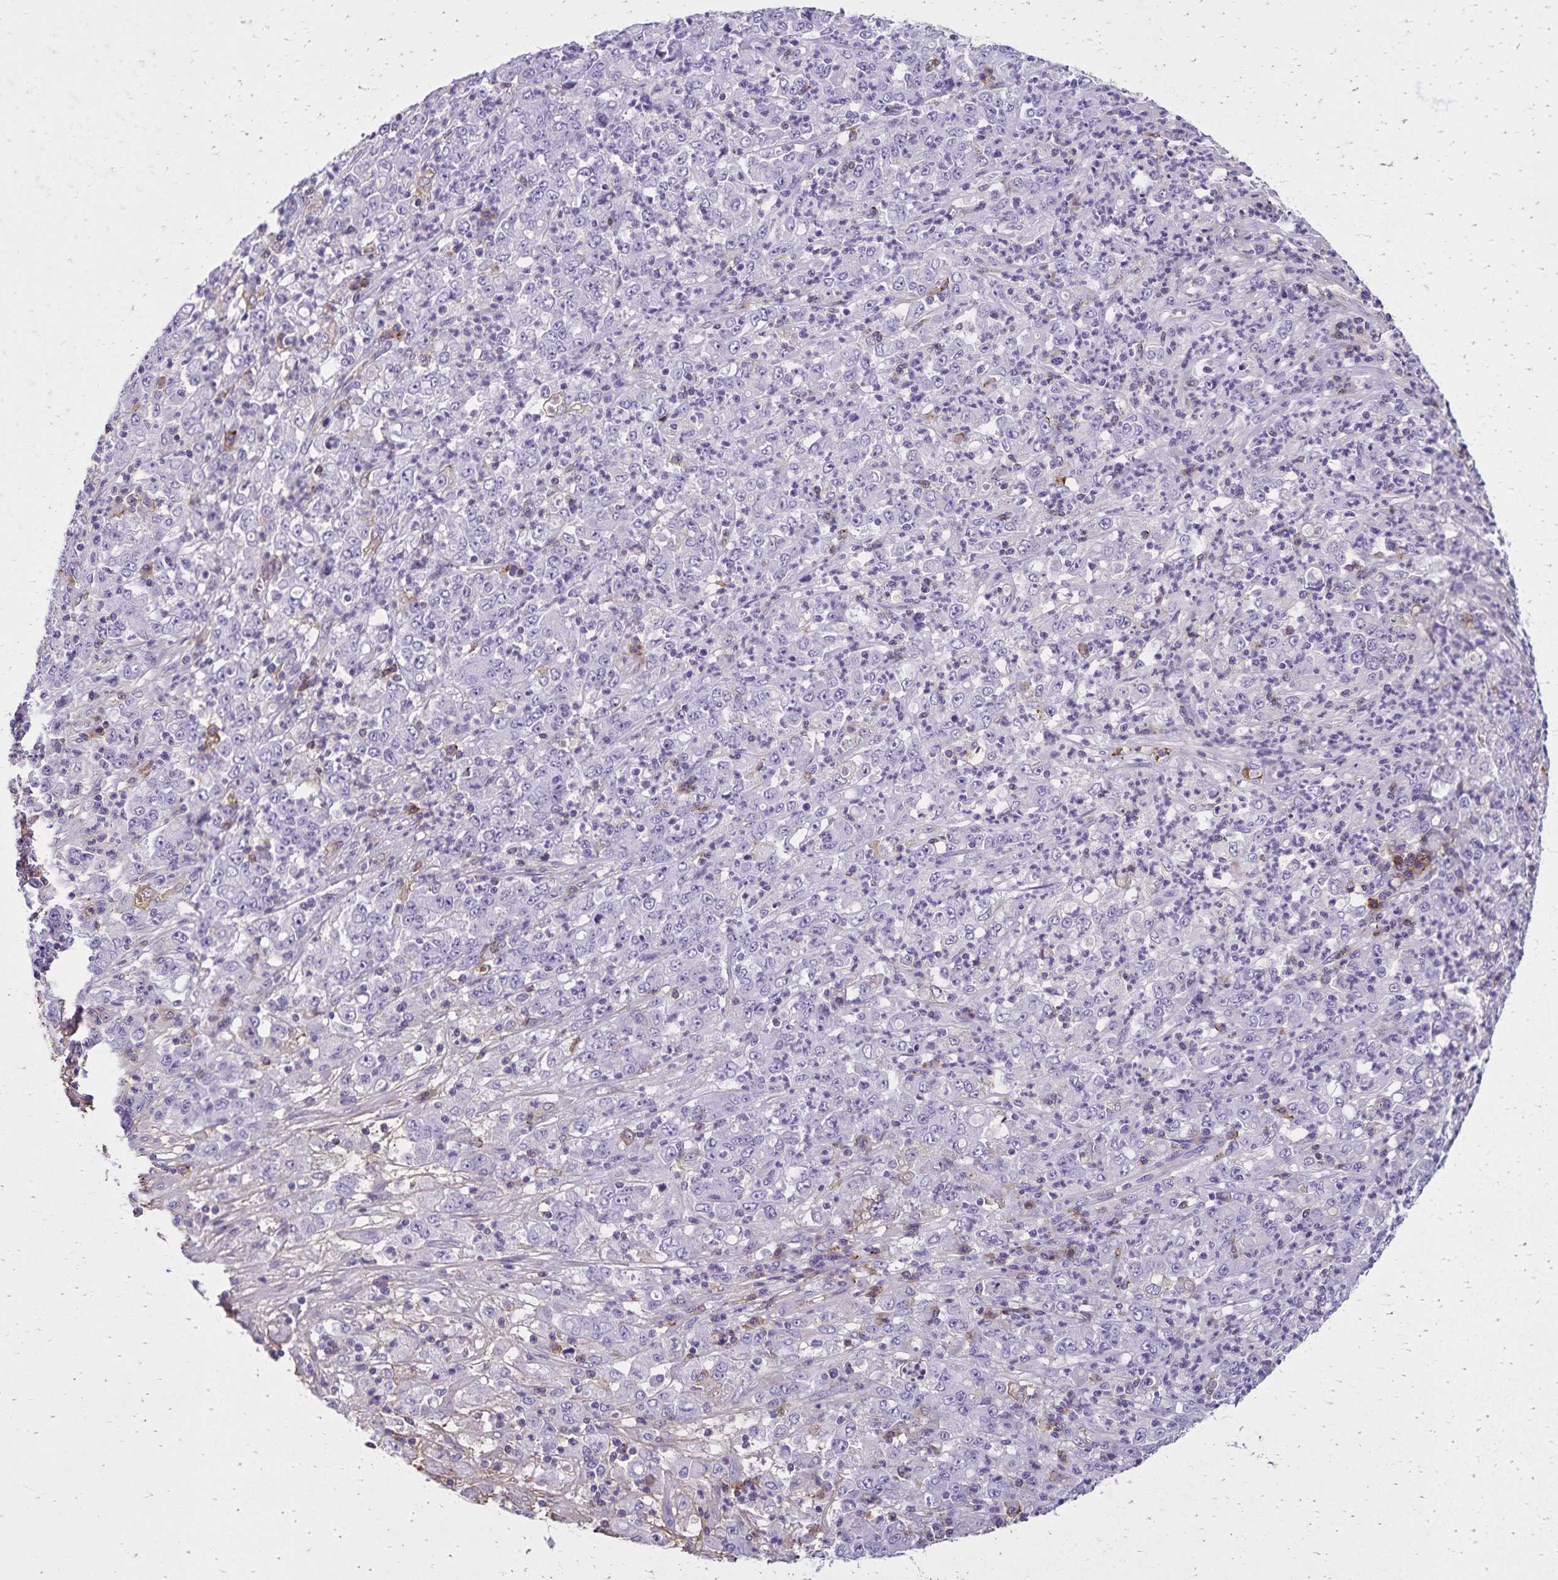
{"staining": {"intensity": "negative", "quantity": "none", "location": "none"}, "tissue": "stomach cancer", "cell_type": "Tumor cells", "image_type": "cancer", "snomed": [{"axis": "morphology", "description": "Adenocarcinoma, NOS"}, {"axis": "topography", "description": "Stomach, lower"}], "caption": "Tumor cells show no significant positivity in stomach cancer (adenocarcinoma). (DAB IHC, high magnification).", "gene": "CD27", "patient": {"sex": "female", "age": 71}}